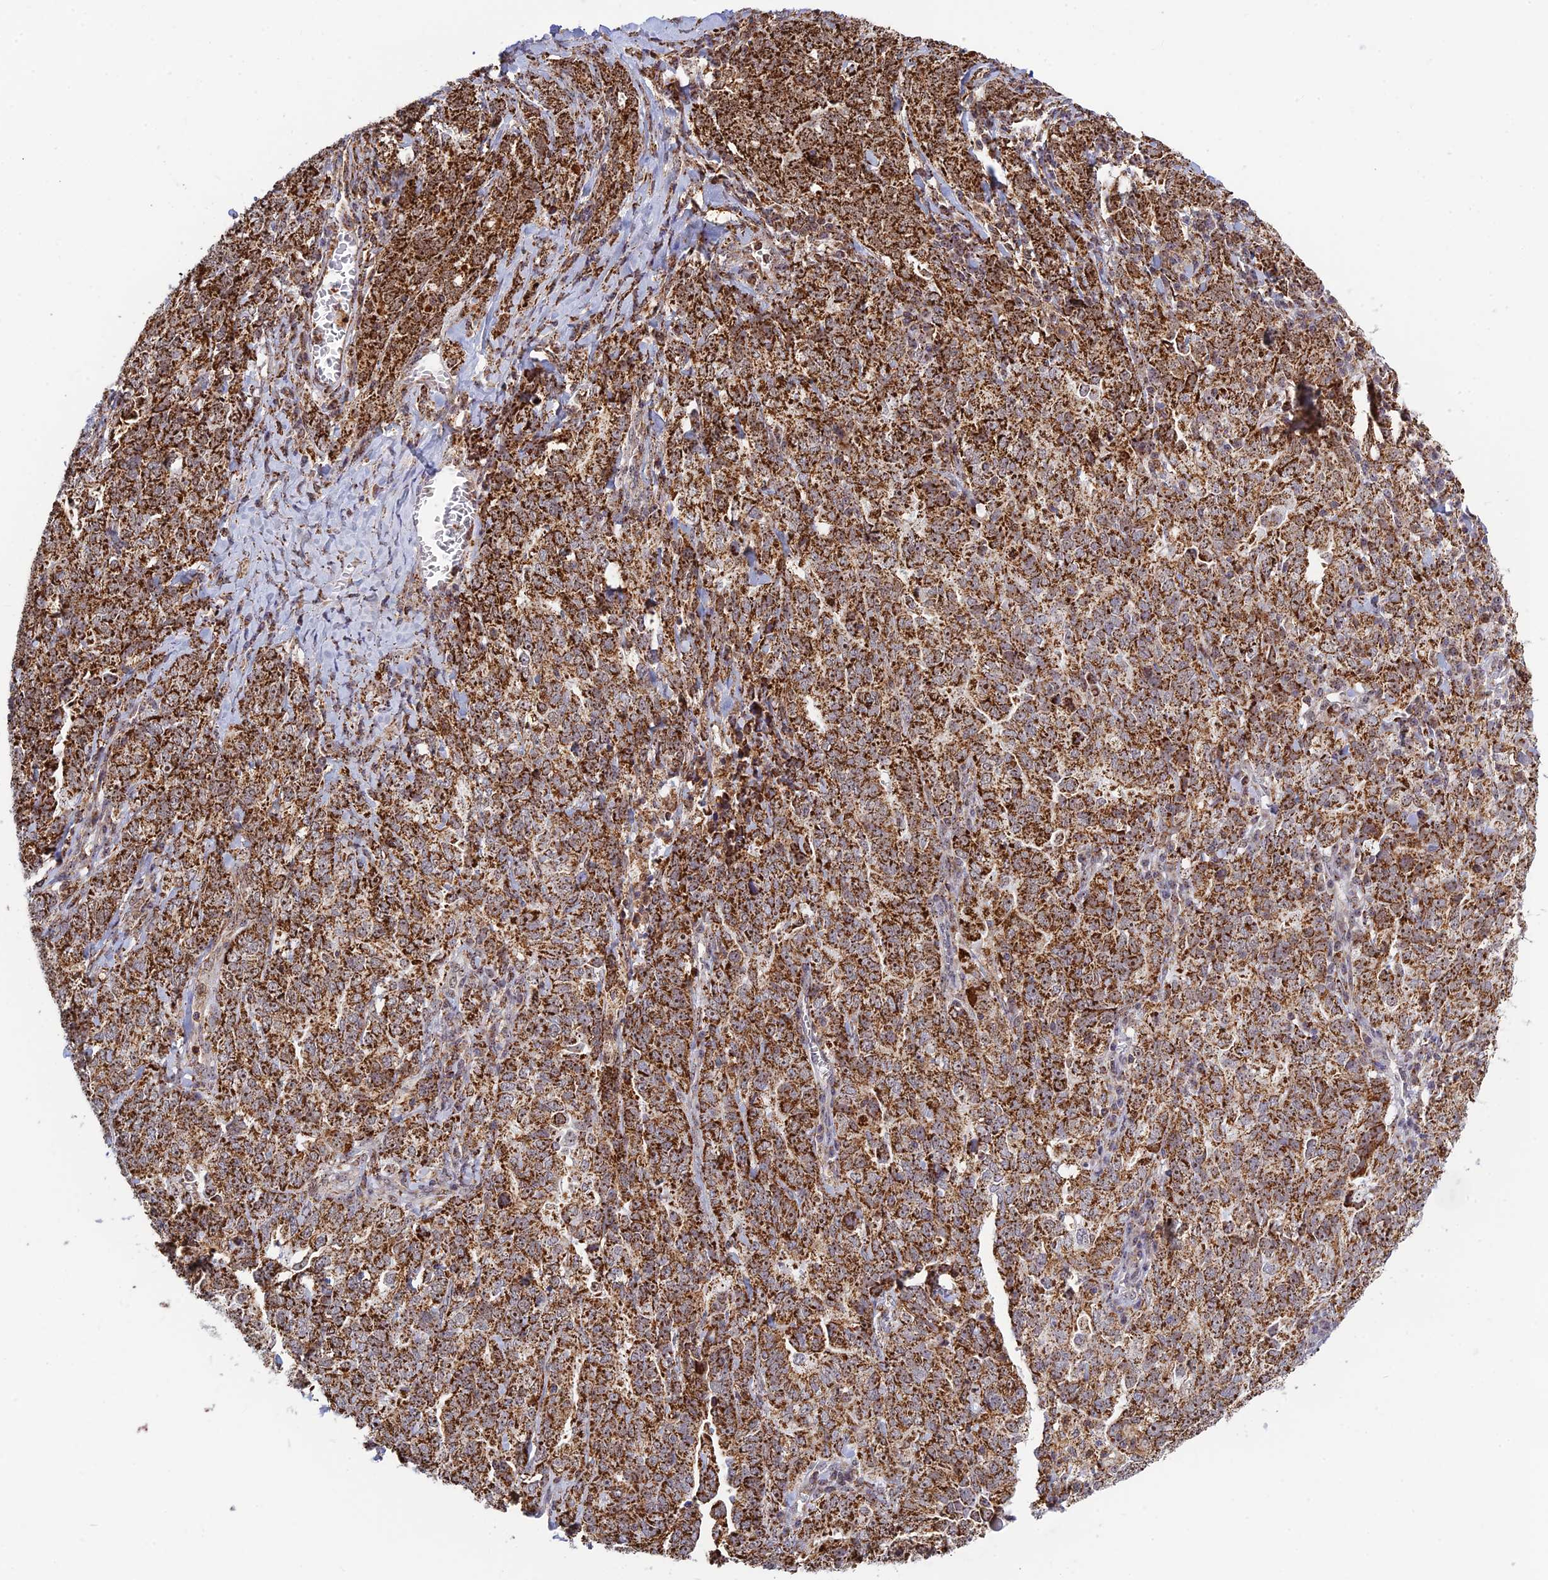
{"staining": {"intensity": "strong", "quantity": ">75%", "location": "cytoplasmic/membranous,nuclear"}, "tissue": "ovarian cancer", "cell_type": "Tumor cells", "image_type": "cancer", "snomed": [{"axis": "morphology", "description": "Carcinoma, endometroid"}, {"axis": "topography", "description": "Ovary"}], "caption": "A brown stain labels strong cytoplasmic/membranous and nuclear positivity of a protein in human endometroid carcinoma (ovarian) tumor cells. (DAB IHC with brightfield microscopy, high magnification).", "gene": "POLR1G", "patient": {"sex": "female", "age": 62}}